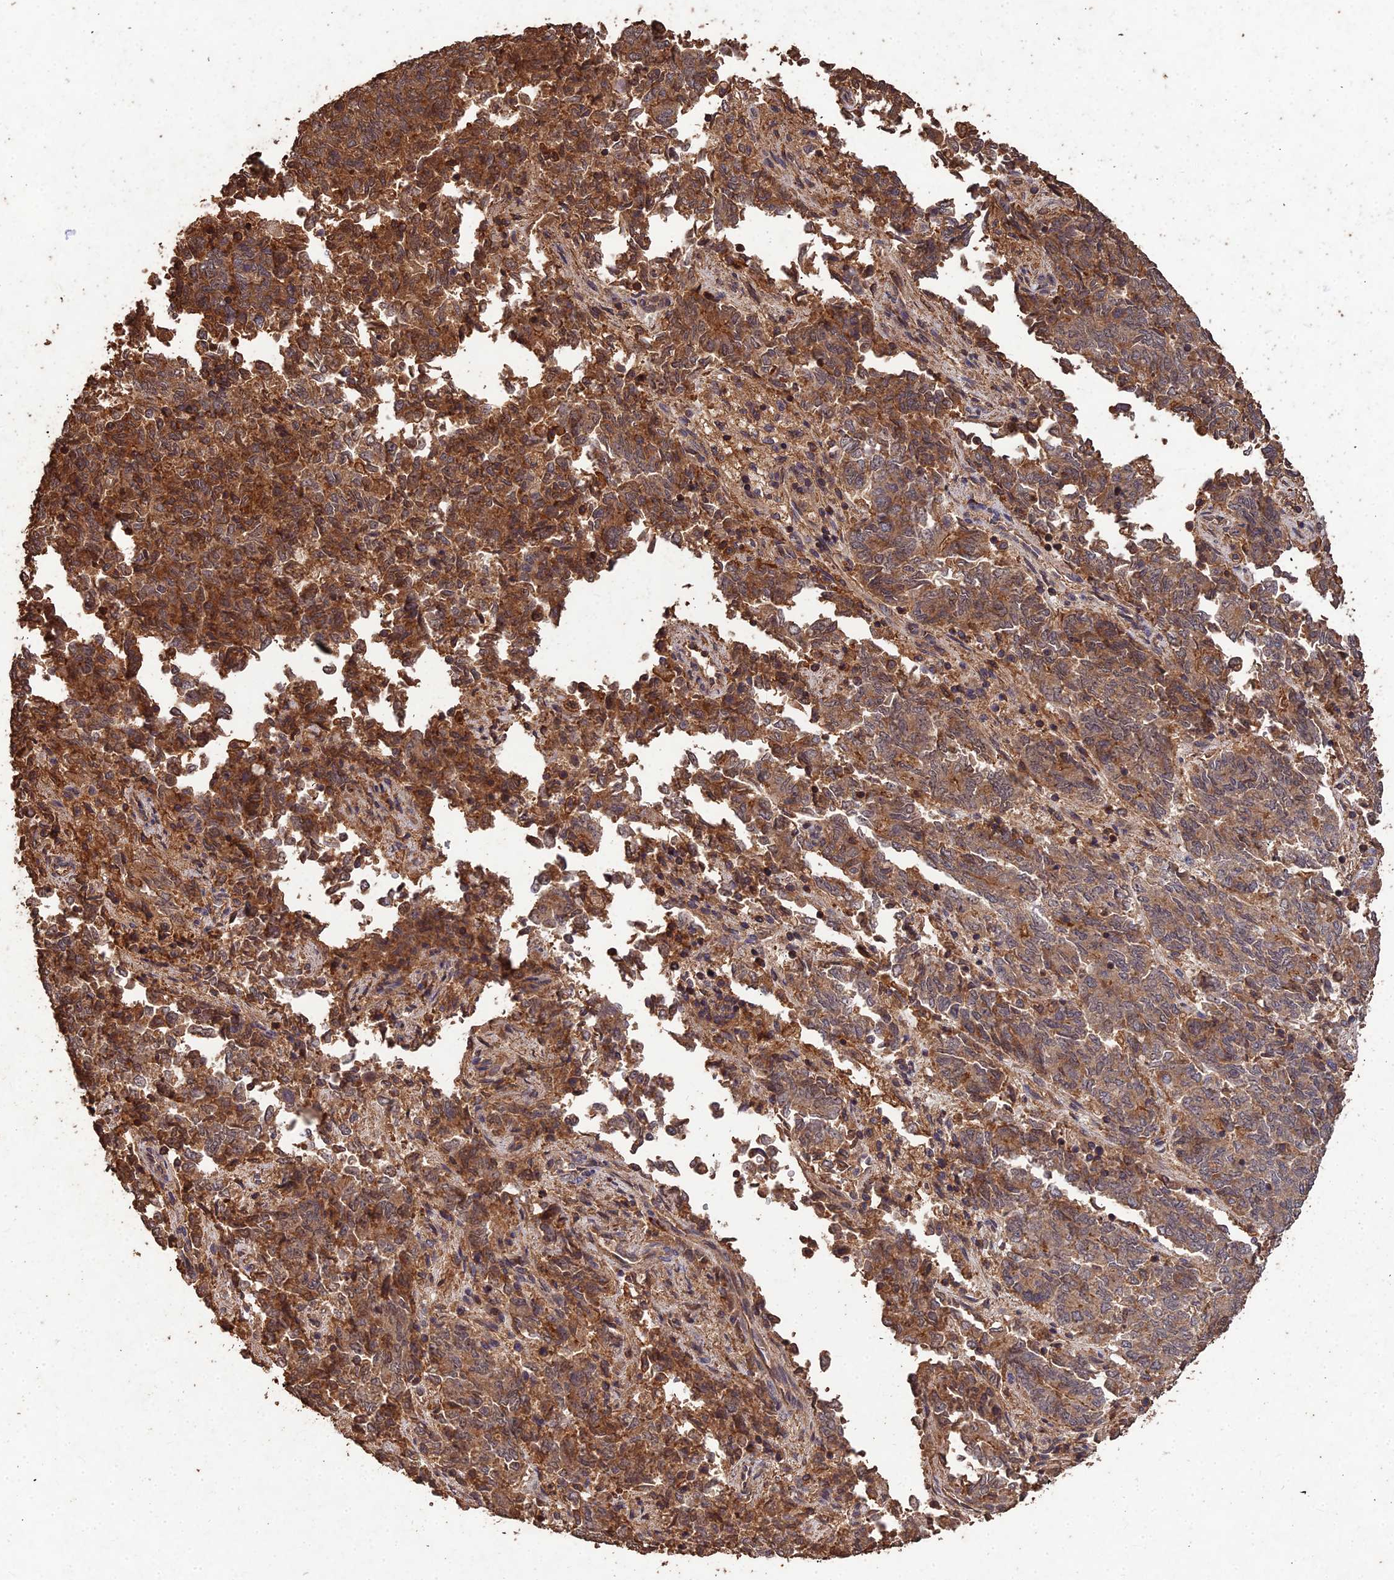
{"staining": {"intensity": "moderate", "quantity": ">75%", "location": "cytoplasmic/membranous"}, "tissue": "endometrial cancer", "cell_type": "Tumor cells", "image_type": "cancer", "snomed": [{"axis": "morphology", "description": "Adenocarcinoma, NOS"}, {"axis": "topography", "description": "Endometrium"}], "caption": "Tumor cells demonstrate medium levels of moderate cytoplasmic/membranous positivity in about >75% of cells in endometrial cancer. (IHC, brightfield microscopy, high magnification).", "gene": "SYMPK", "patient": {"sex": "female", "age": 80}}